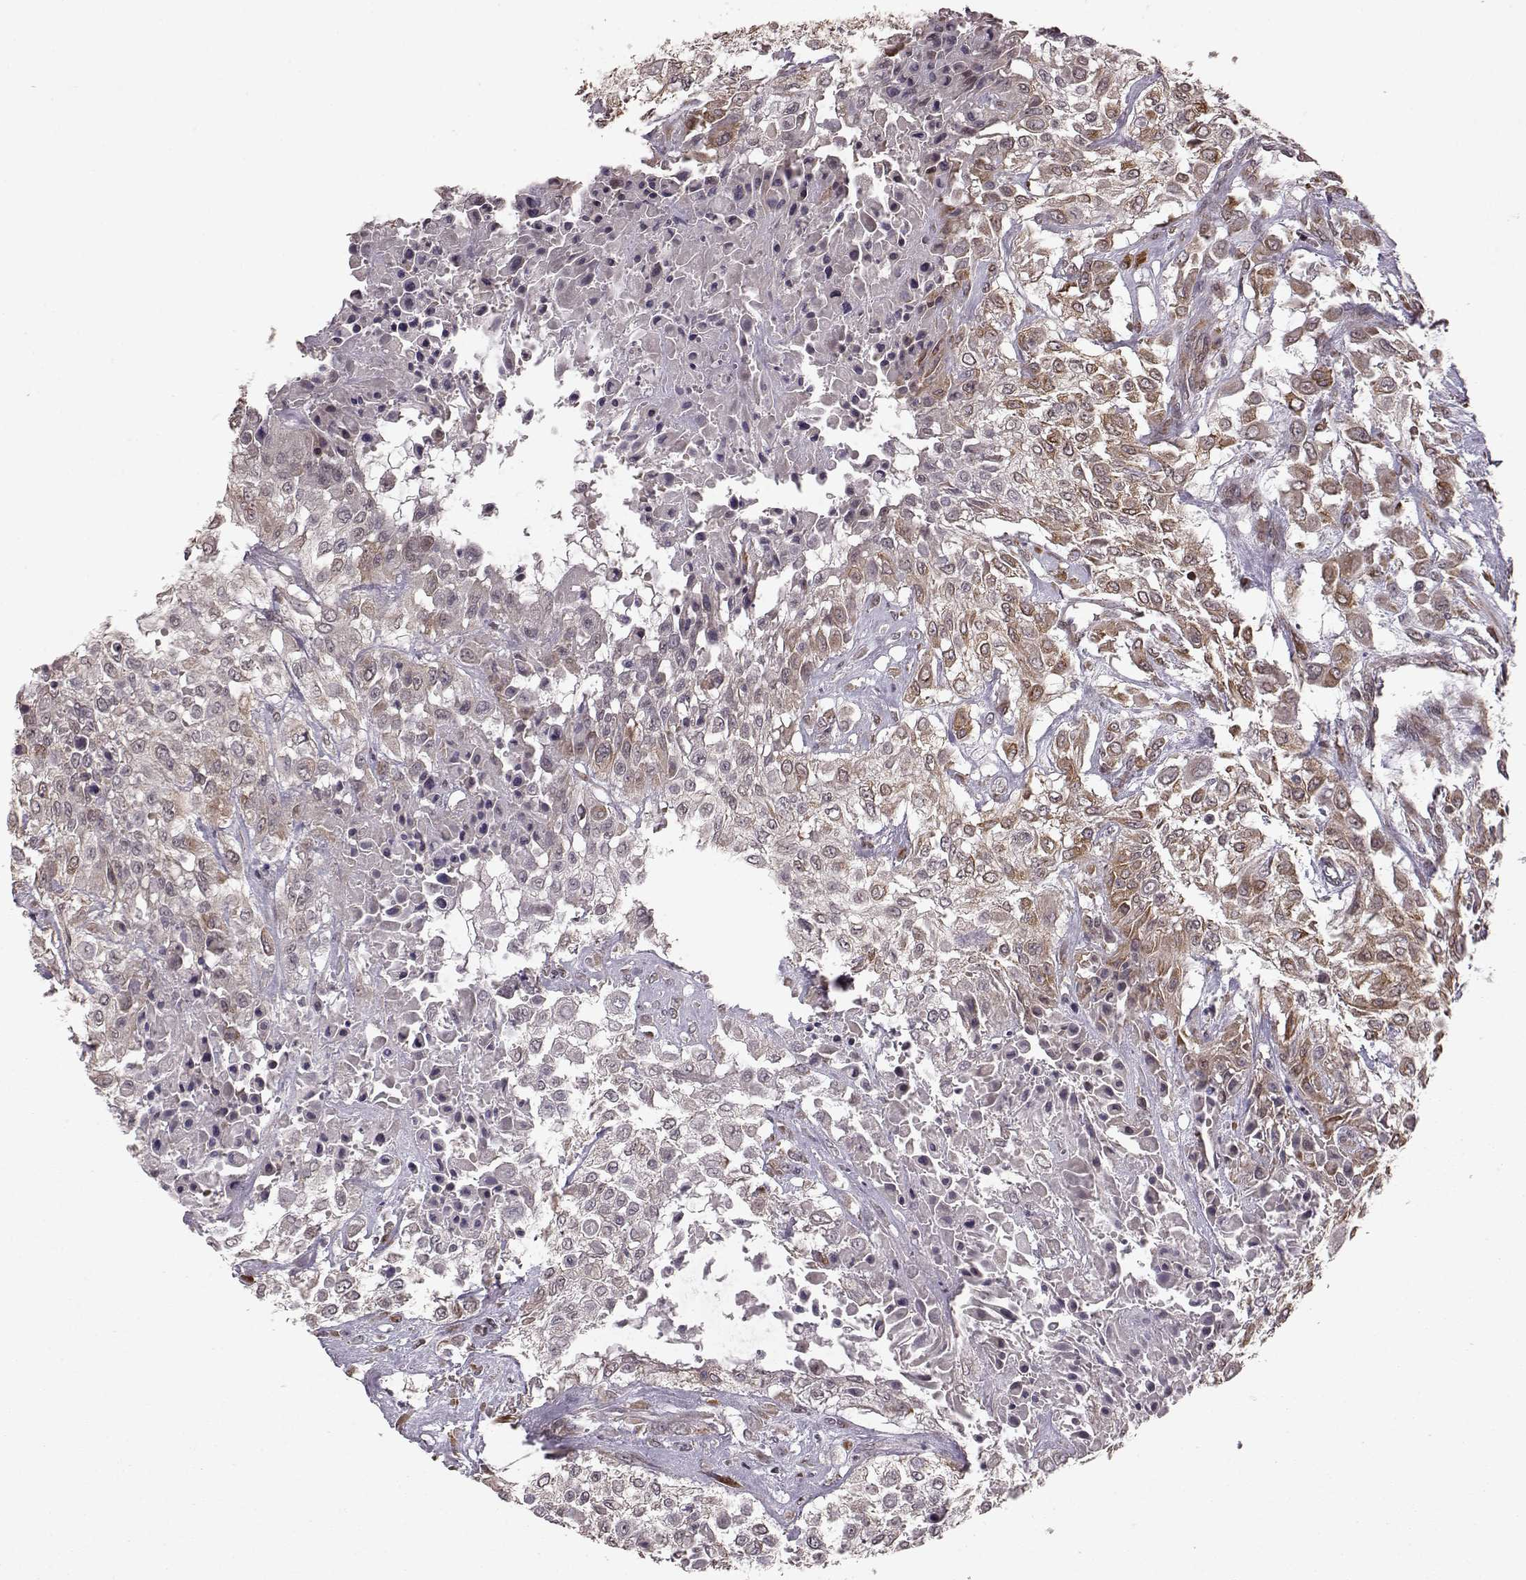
{"staining": {"intensity": "moderate", "quantity": "25%-75%", "location": "cytoplasmic/membranous"}, "tissue": "urothelial cancer", "cell_type": "Tumor cells", "image_type": "cancer", "snomed": [{"axis": "morphology", "description": "Urothelial carcinoma, High grade"}, {"axis": "topography", "description": "Urinary bladder"}], "caption": "This photomicrograph displays immunohistochemistry (IHC) staining of human urothelial cancer, with medium moderate cytoplasmic/membranous positivity in approximately 25%-75% of tumor cells.", "gene": "ELOVL5", "patient": {"sex": "male", "age": 57}}